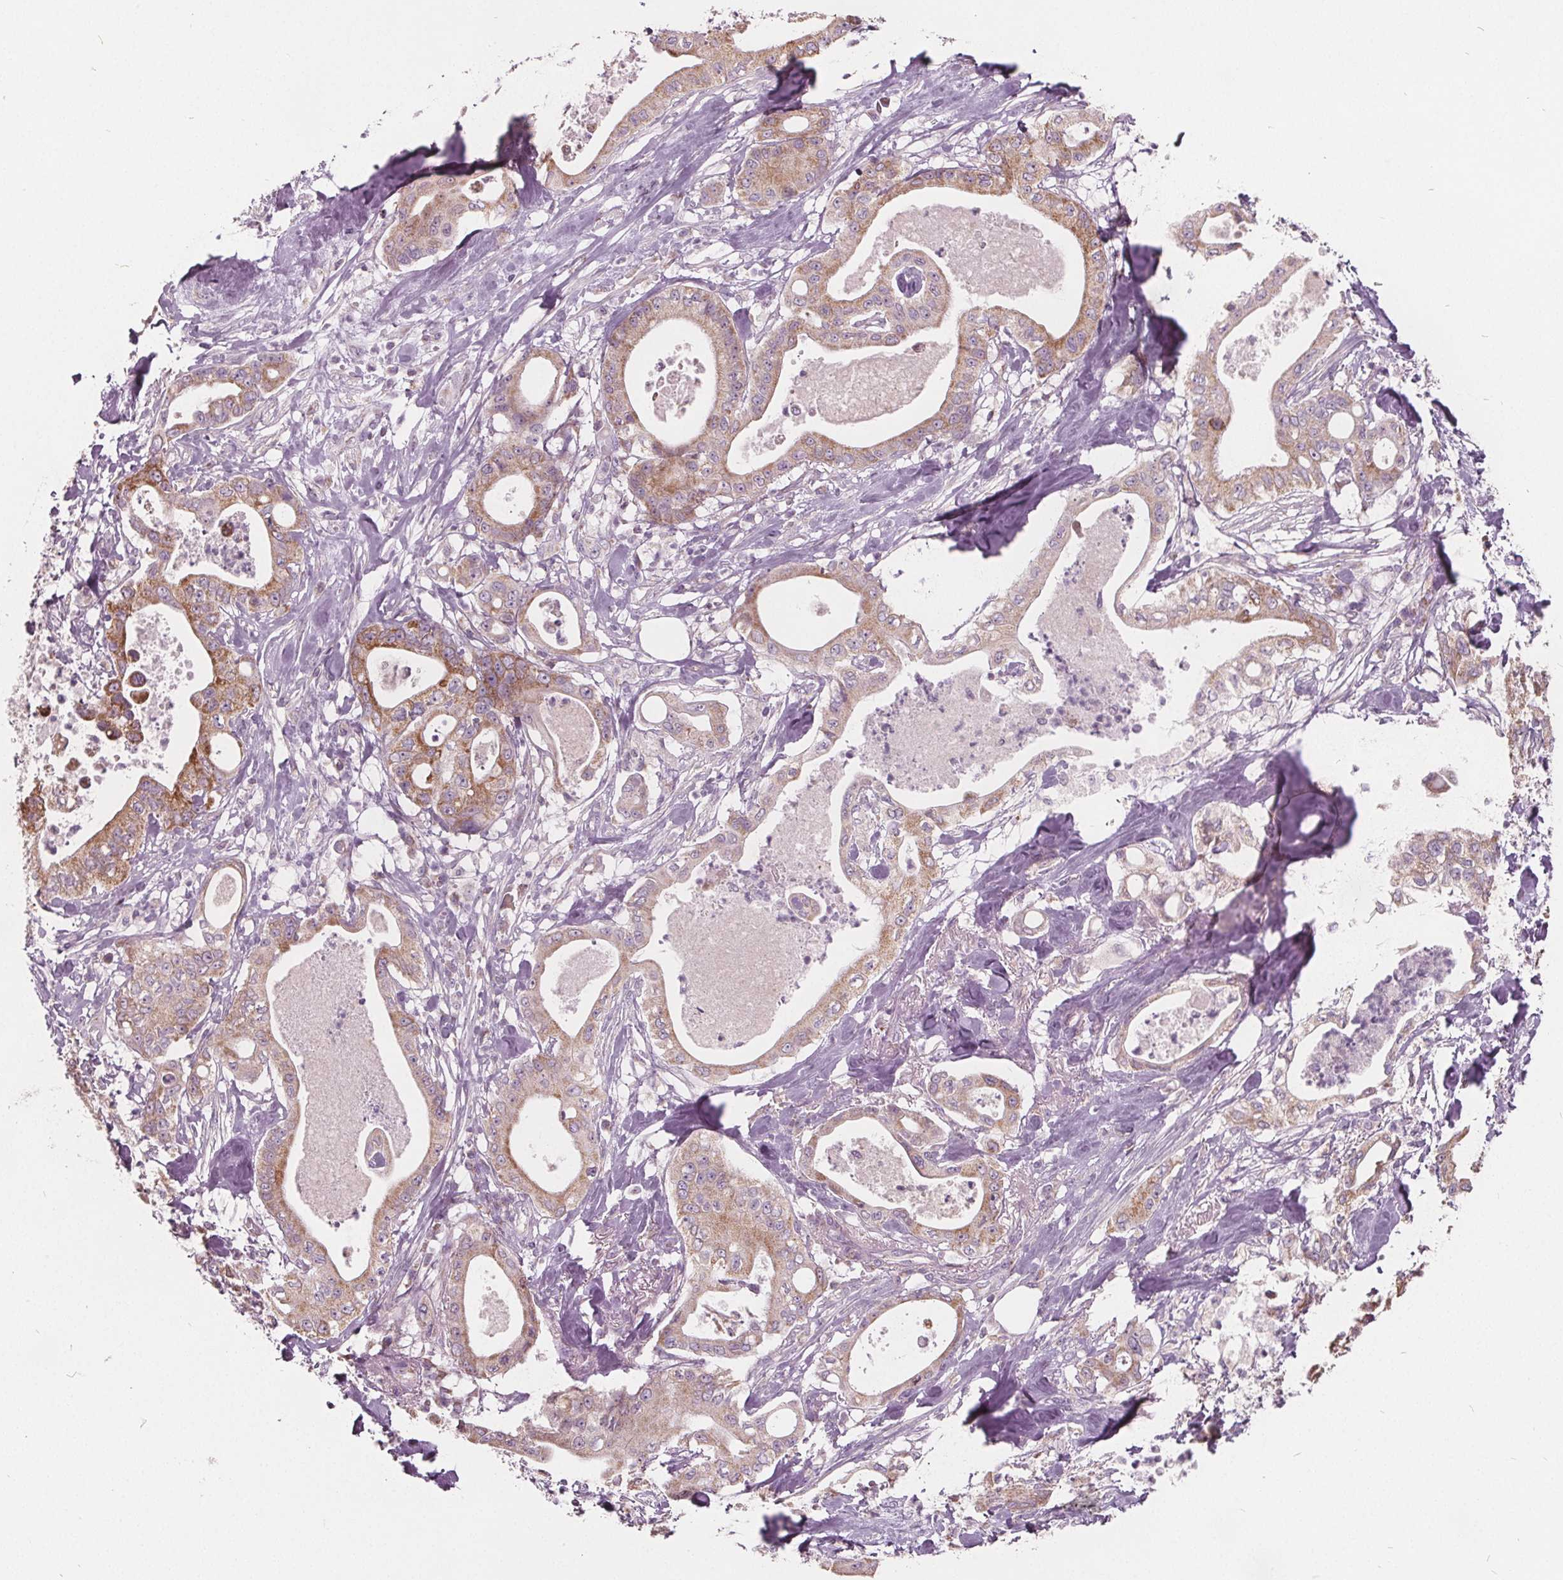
{"staining": {"intensity": "moderate", "quantity": ">75%", "location": "cytoplasmic/membranous"}, "tissue": "pancreatic cancer", "cell_type": "Tumor cells", "image_type": "cancer", "snomed": [{"axis": "morphology", "description": "Adenocarcinoma, NOS"}, {"axis": "topography", "description": "Pancreas"}], "caption": "Pancreatic cancer (adenocarcinoma) stained with DAB (3,3'-diaminobenzidine) immunohistochemistry (IHC) displays medium levels of moderate cytoplasmic/membranous staining in about >75% of tumor cells.", "gene": "ECI2", "patient": {"sex": "male", "age": 71}}